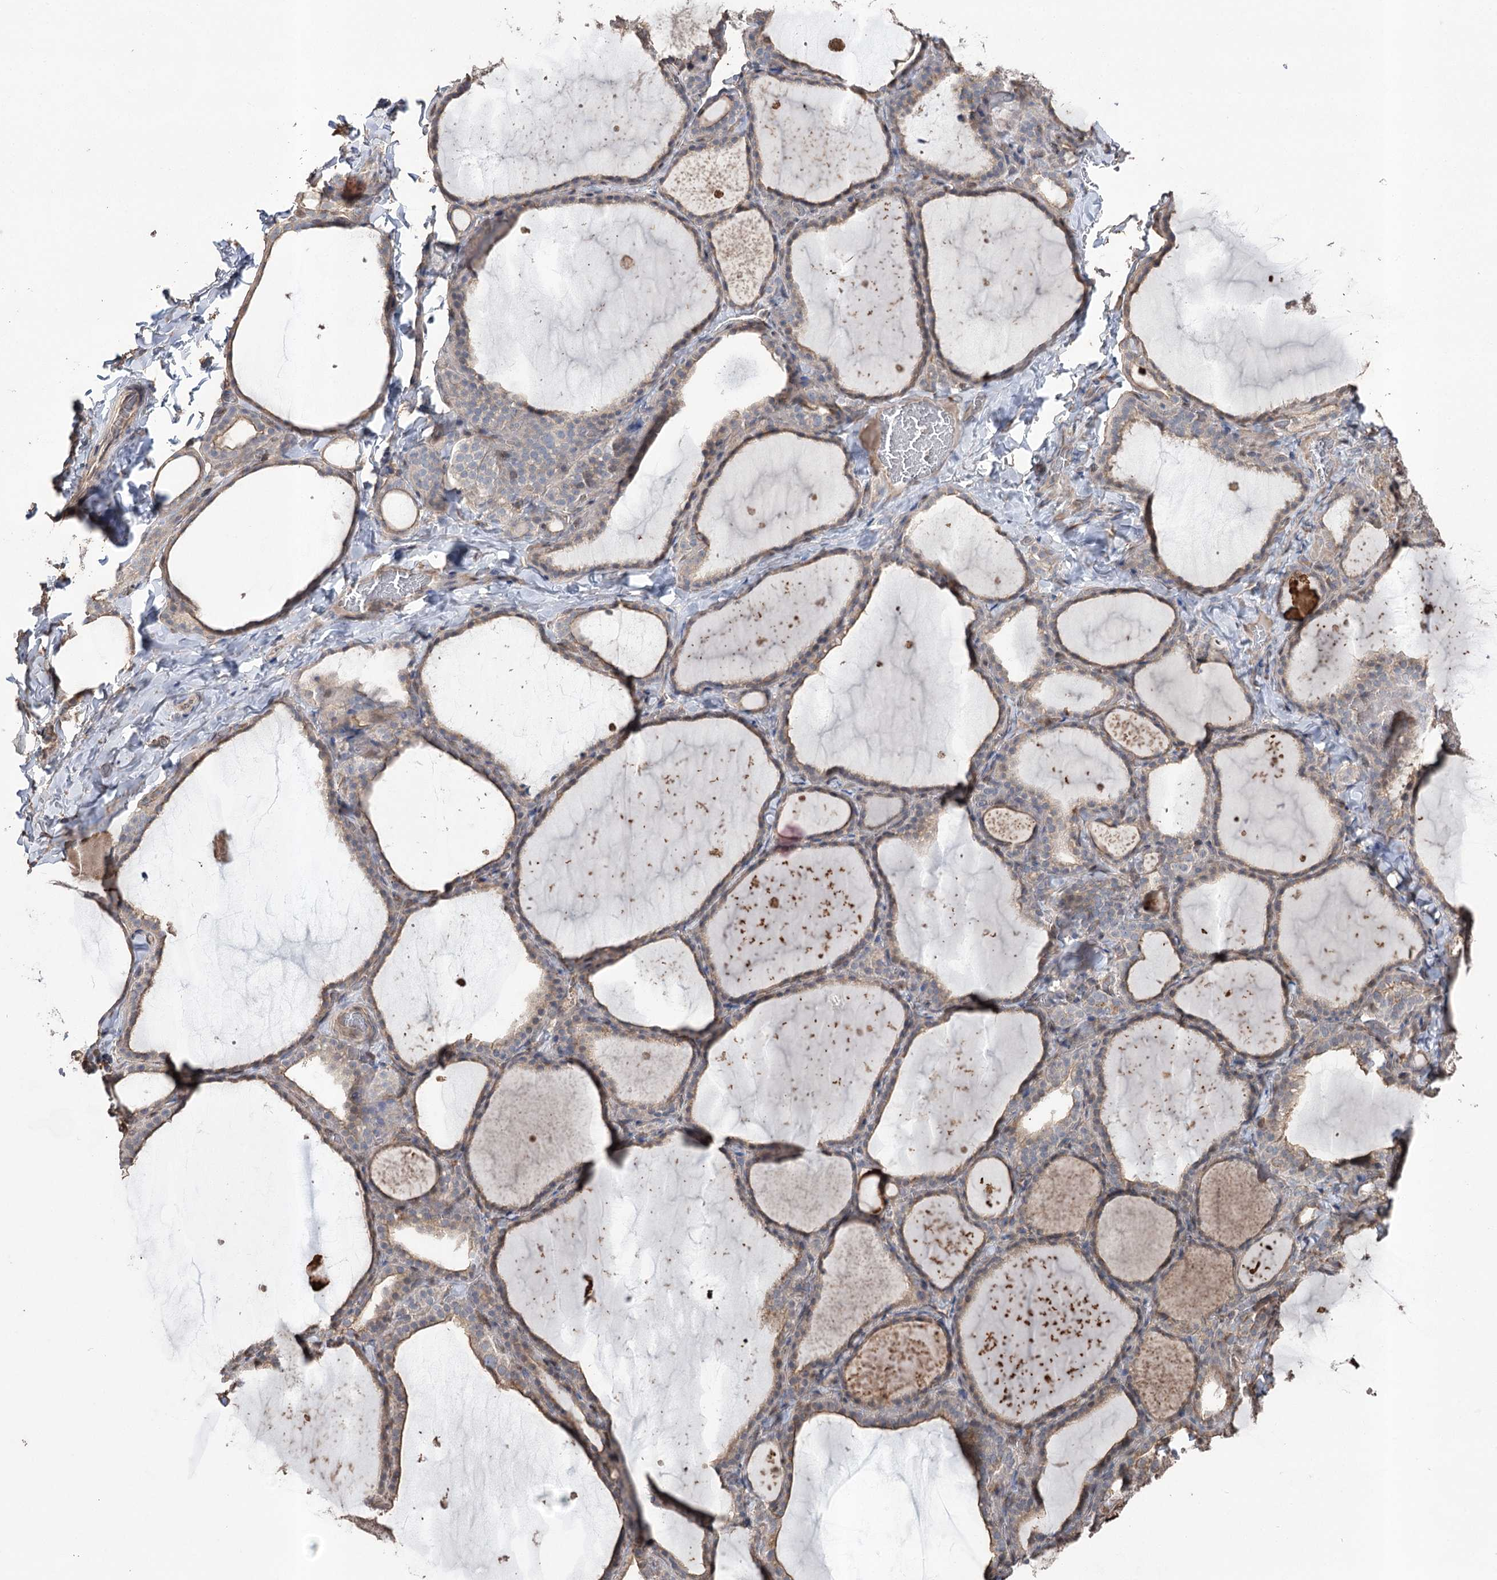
{"staining": {"intensity": "weak", "quantity": "25%-75%", "location": "cytoplasmic/membranous"}, "tissue": "thyroid gland", "cell_type": "Glandular cells", "image_type": "normal", "snomed": [{"axis": "morphology", "description": "Normal tissue, NOS"}, {"axis": "topography", "description": "Thyroid gland"}], "caption": "IHC staining of unremarkable thyroid gland, which demonstrates low levels of weak cytoplasmic/membranous positivity in about 25%-75% of glandular cells indicating weak cytoplasmic/membranous protein positivity. The staining was performed using DAB (3,3'-diaminobenzidine) (brown) for protein detection and nuclei were counterstained in hematoxylin (blue).", "gene": "FAM13B", "patient": {"sex": "female", "age": 22}}